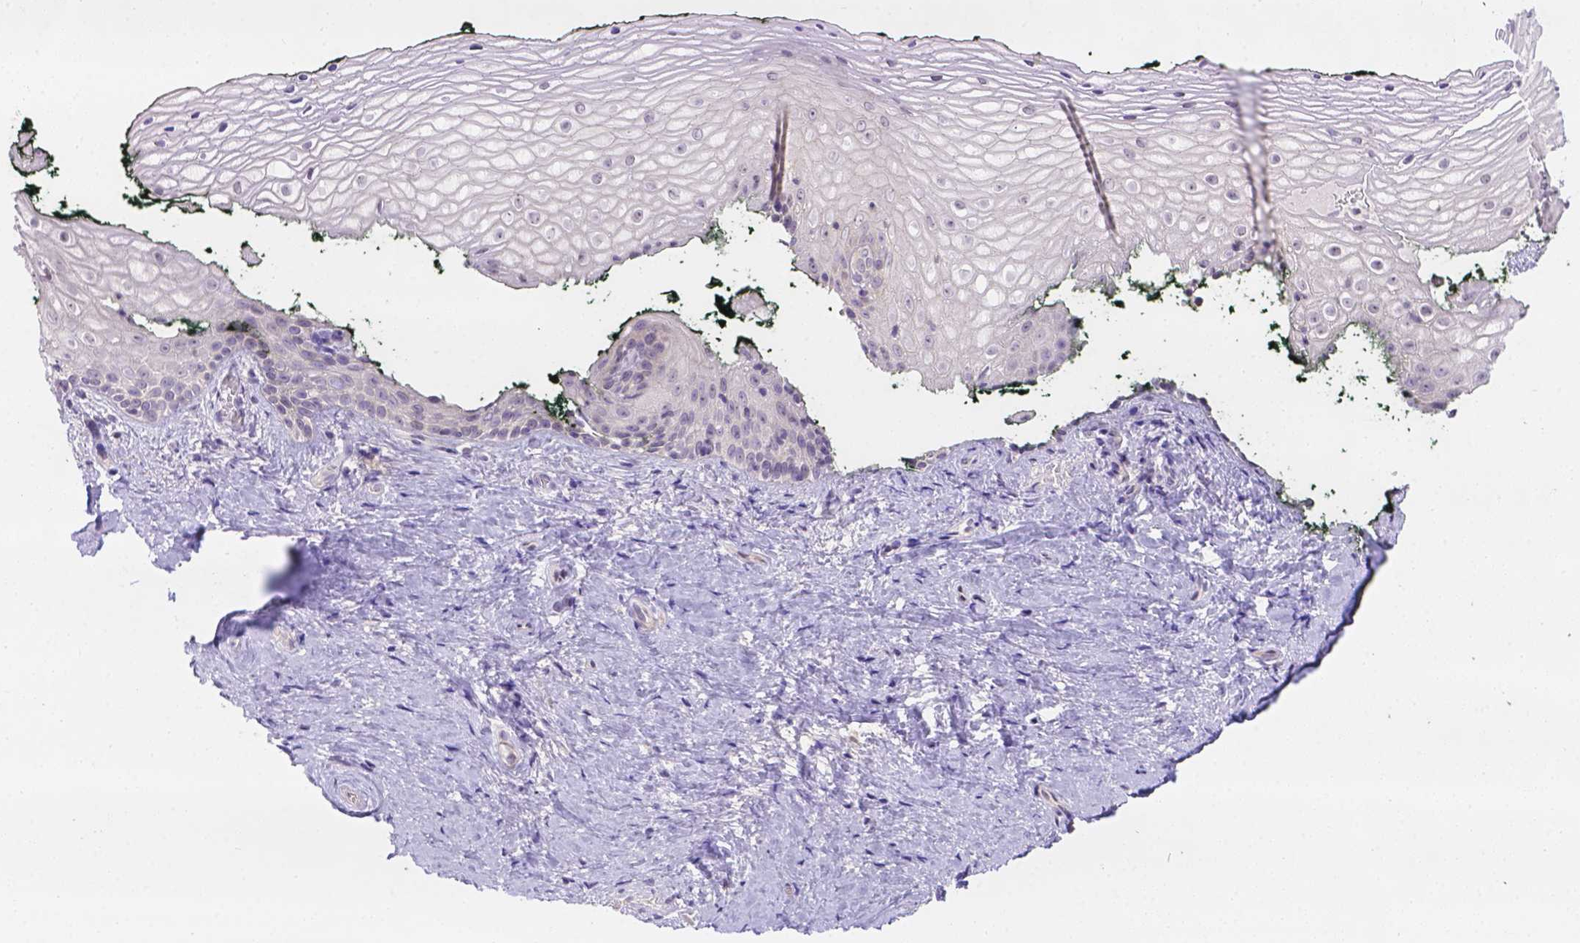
{"staining": {"intensity": "negative", "quantity": "none", "location": "none"}, "tissue": "vagina", "cell_type": "Squamous epithelial cells", "image_type": "normal", "snomed": [{"axis": "morphology", "description": "Normal tissue, NOS"}, {"axis": "topography", "description": "Vagina"}], "caption": "The immunohistochemistry histopathology image has no significant expression in squamous epithelial cells of vagina.", "gene": "CD96", "patient": {"sex": "female", "age": 47}}